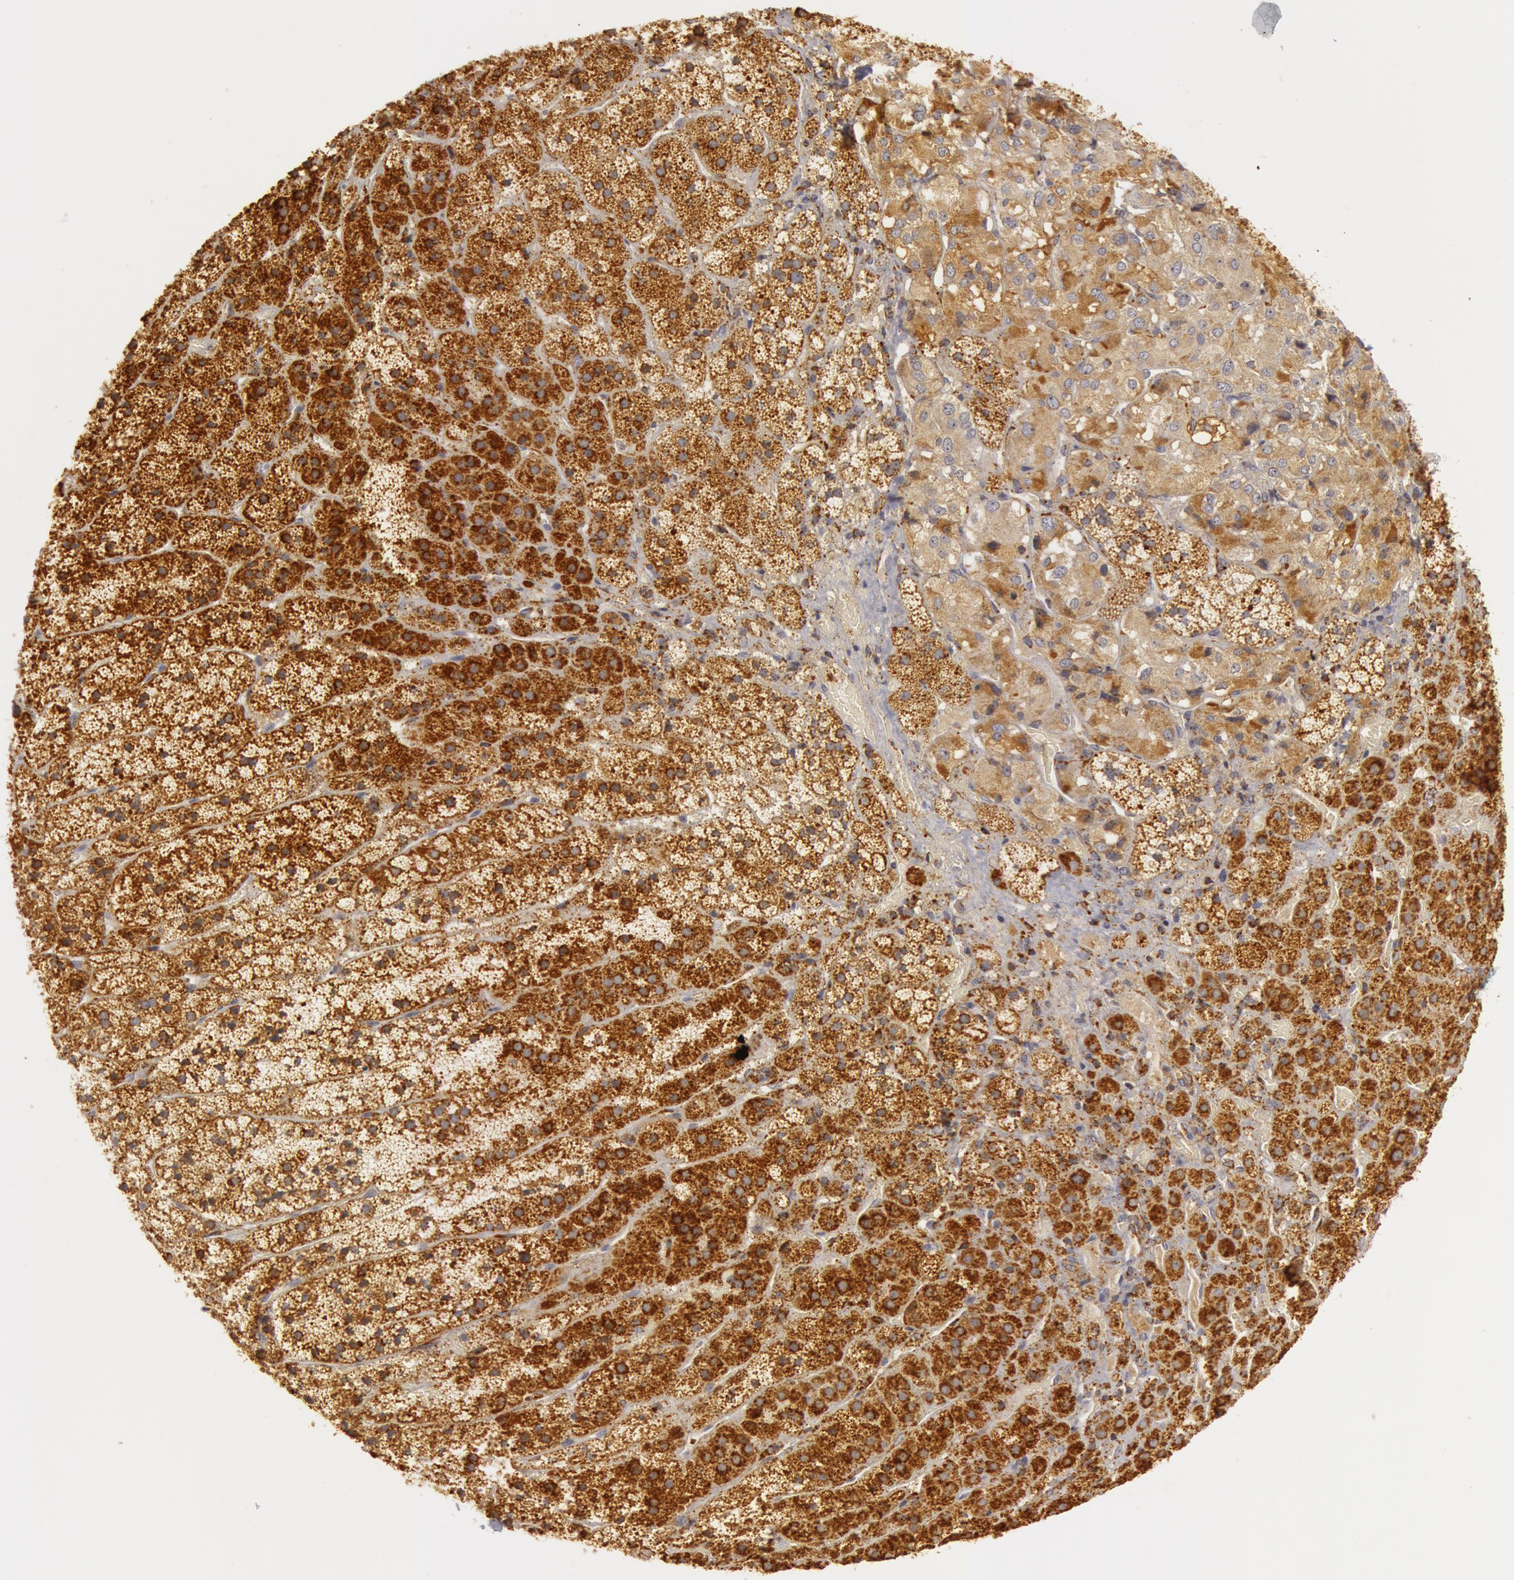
{"staining": {"intensity": "strong", "quantity": ">75%", "location": "cytoplasmic/membranous"}, "tissue": "adrenal gland", "cell_type": "Glandular cells", "image_type": "normal", "snomed": [{"axis": "morphology", "description": "Normal tissue, NOS"}, {"axis": "topography", "description": "Adrenal gland"}], "caption": "Glandular cells exhibit high levels of strong cytoplasmic/membranous positivity in about >75% of cells in normal adrenal gland.", "gene": "C7", "patient": {"sex": "female", "age": 44}}